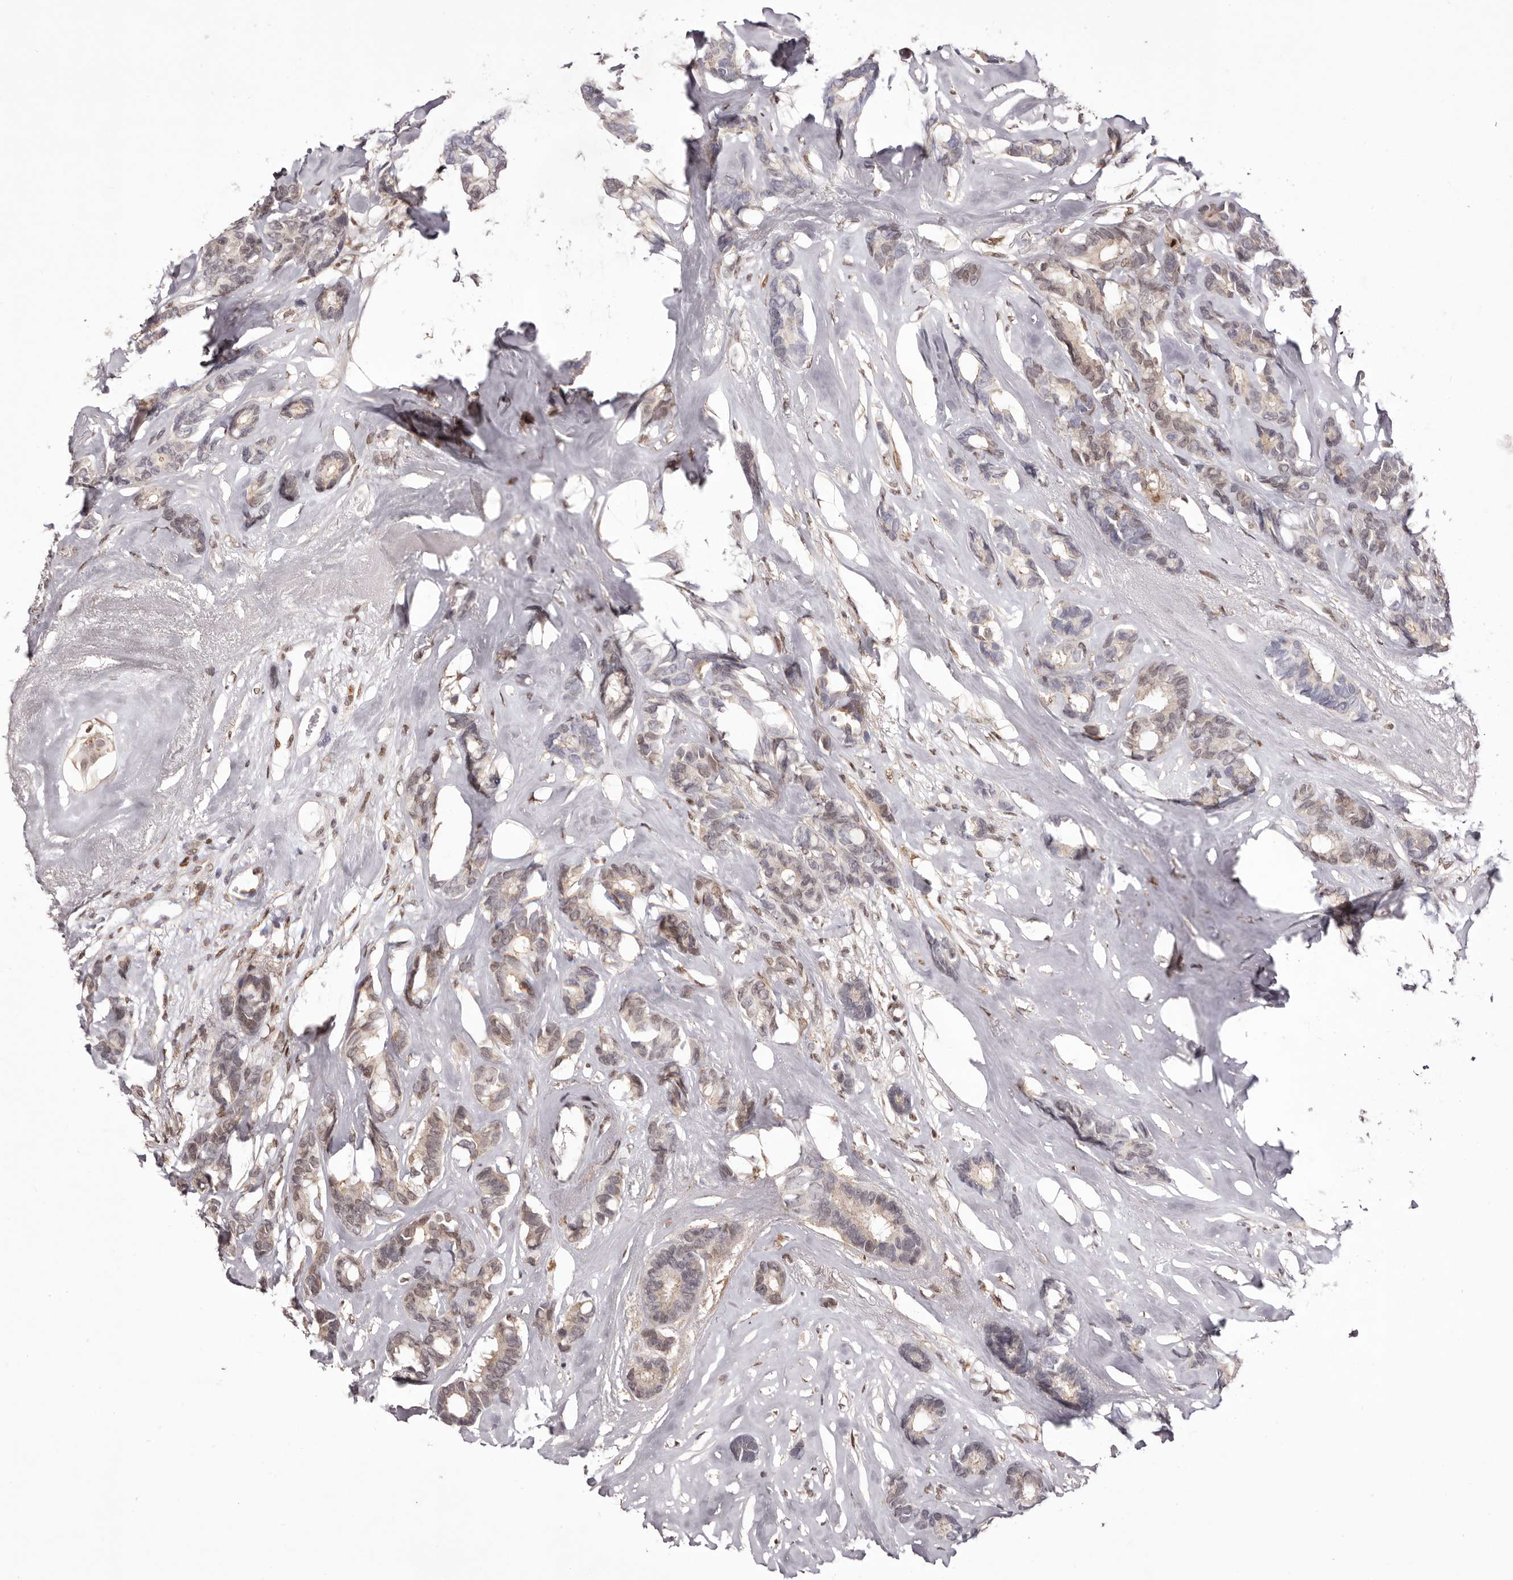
{"staining": {"intensity": "weak", "quantity": "<25%", "location": "cytoplasmic/membranous,nuclear"}, "tissue": "breast cancer", "cell_type": "Tumor cells", "image_type": "cancer", "snomed": [{"axis": "morphology", "description": "Duct carcinoma"}, {"axis": "topography", "description": "Breast"}], "caption": "The immunohistochemistry (IHC) image has no significant staining in tumor cells of breast cancer (invasive ductal carcinoma) tissue.", "gene": "FBXO5", "patient": {"sex": "female", "age": 87}}